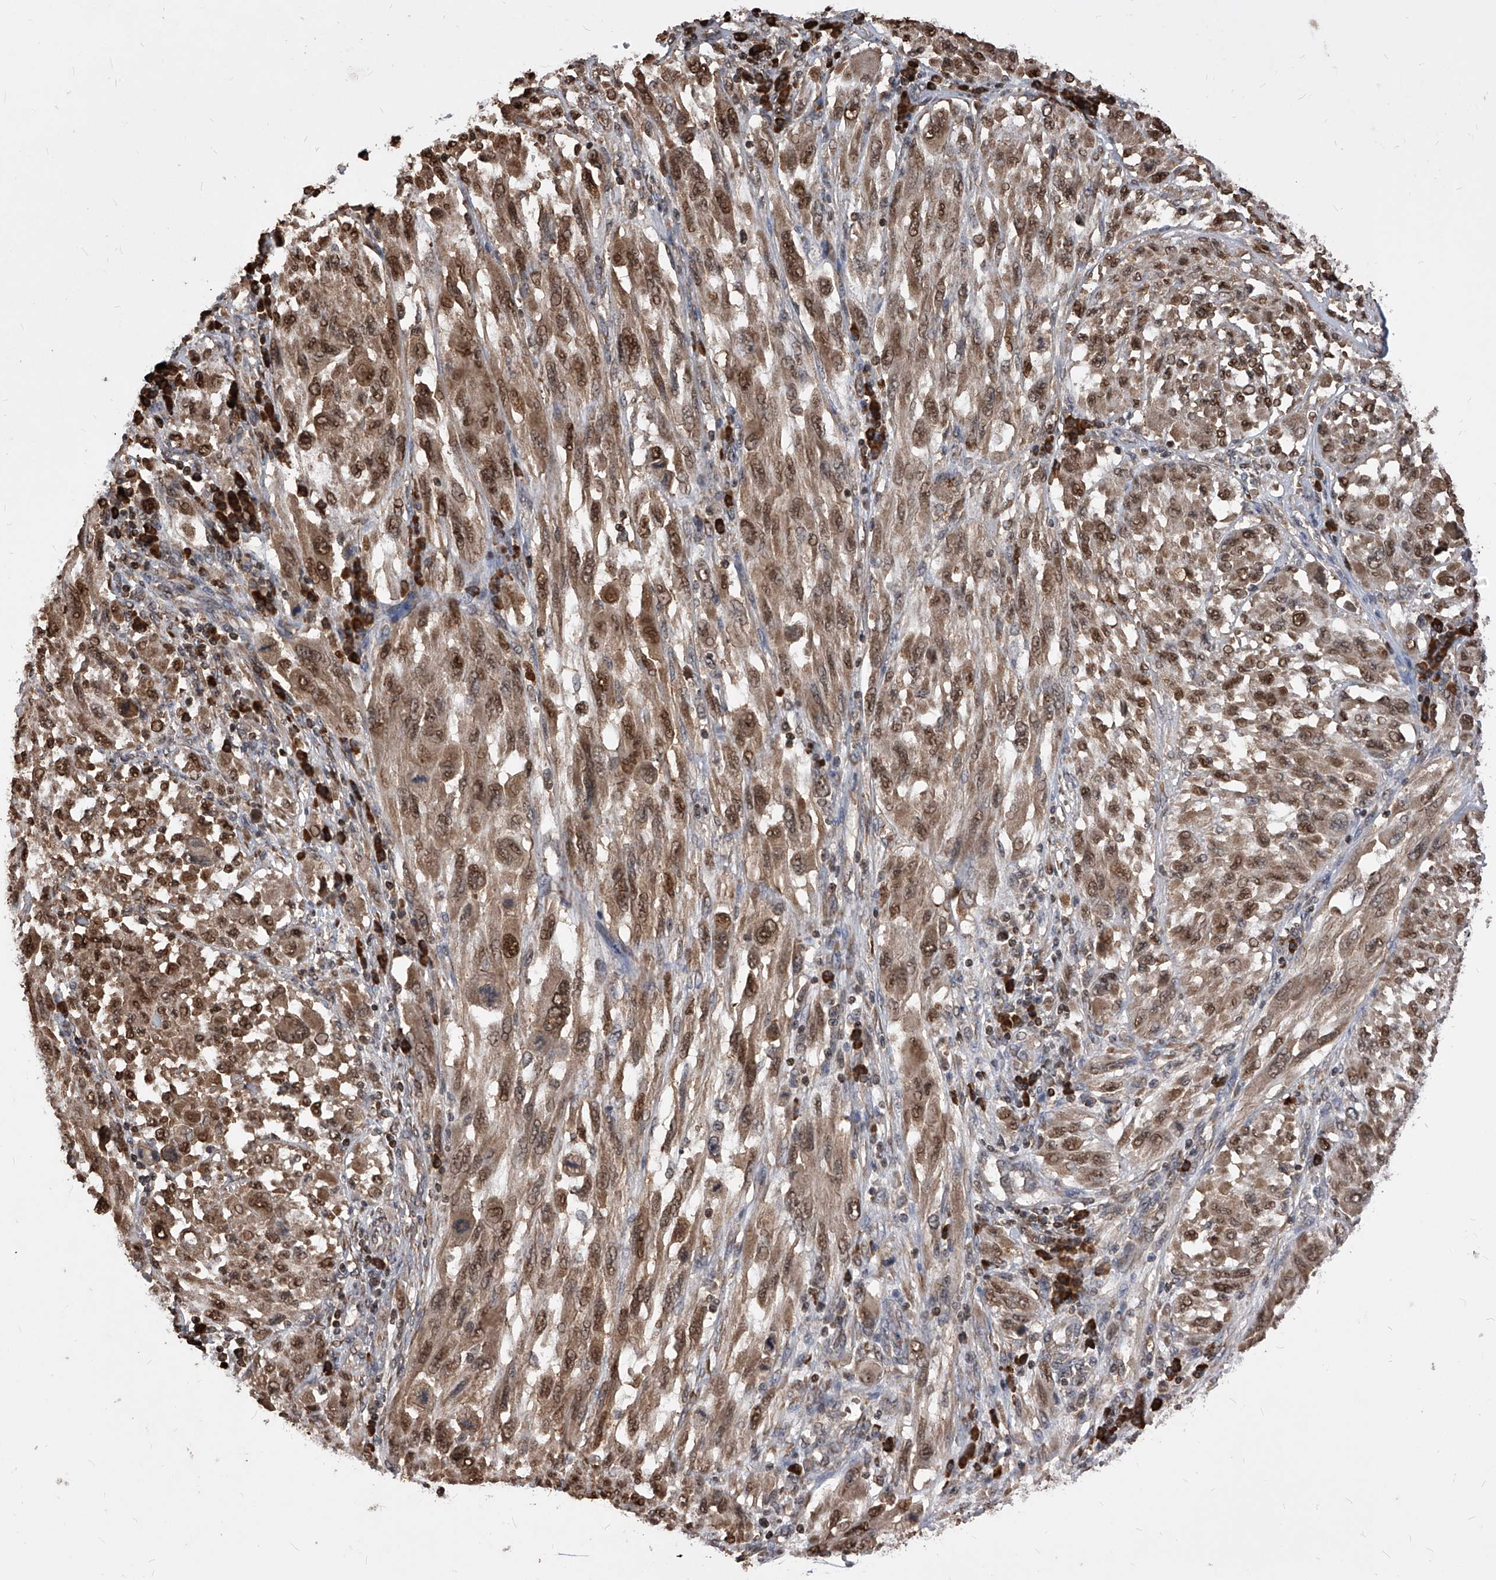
{"staining": {"intensity": "moderate", "quantity": ">75%", "location": "nuclear"}, "tissue": "melanoma", "cell_type": "Tumor cells", "image_type": "cancer", "snomed": [{"axis": "morphology", "description": "Malignant melanoma, NOS"}, {"axis": "topography", "description": "Skin"}], "caption": "The micrograph shows staining of melanoma, revealing moderate nuclear protein staining (brown color) within tumor cells. The staining is performed using DAB (3,3'-diaminobenzidine) brown chromogen to label protein expression. The nuclei are counter-stained blue using hematoxylin.", "gene": "ID1", "patient": {"sex": "female", "age": 91}}